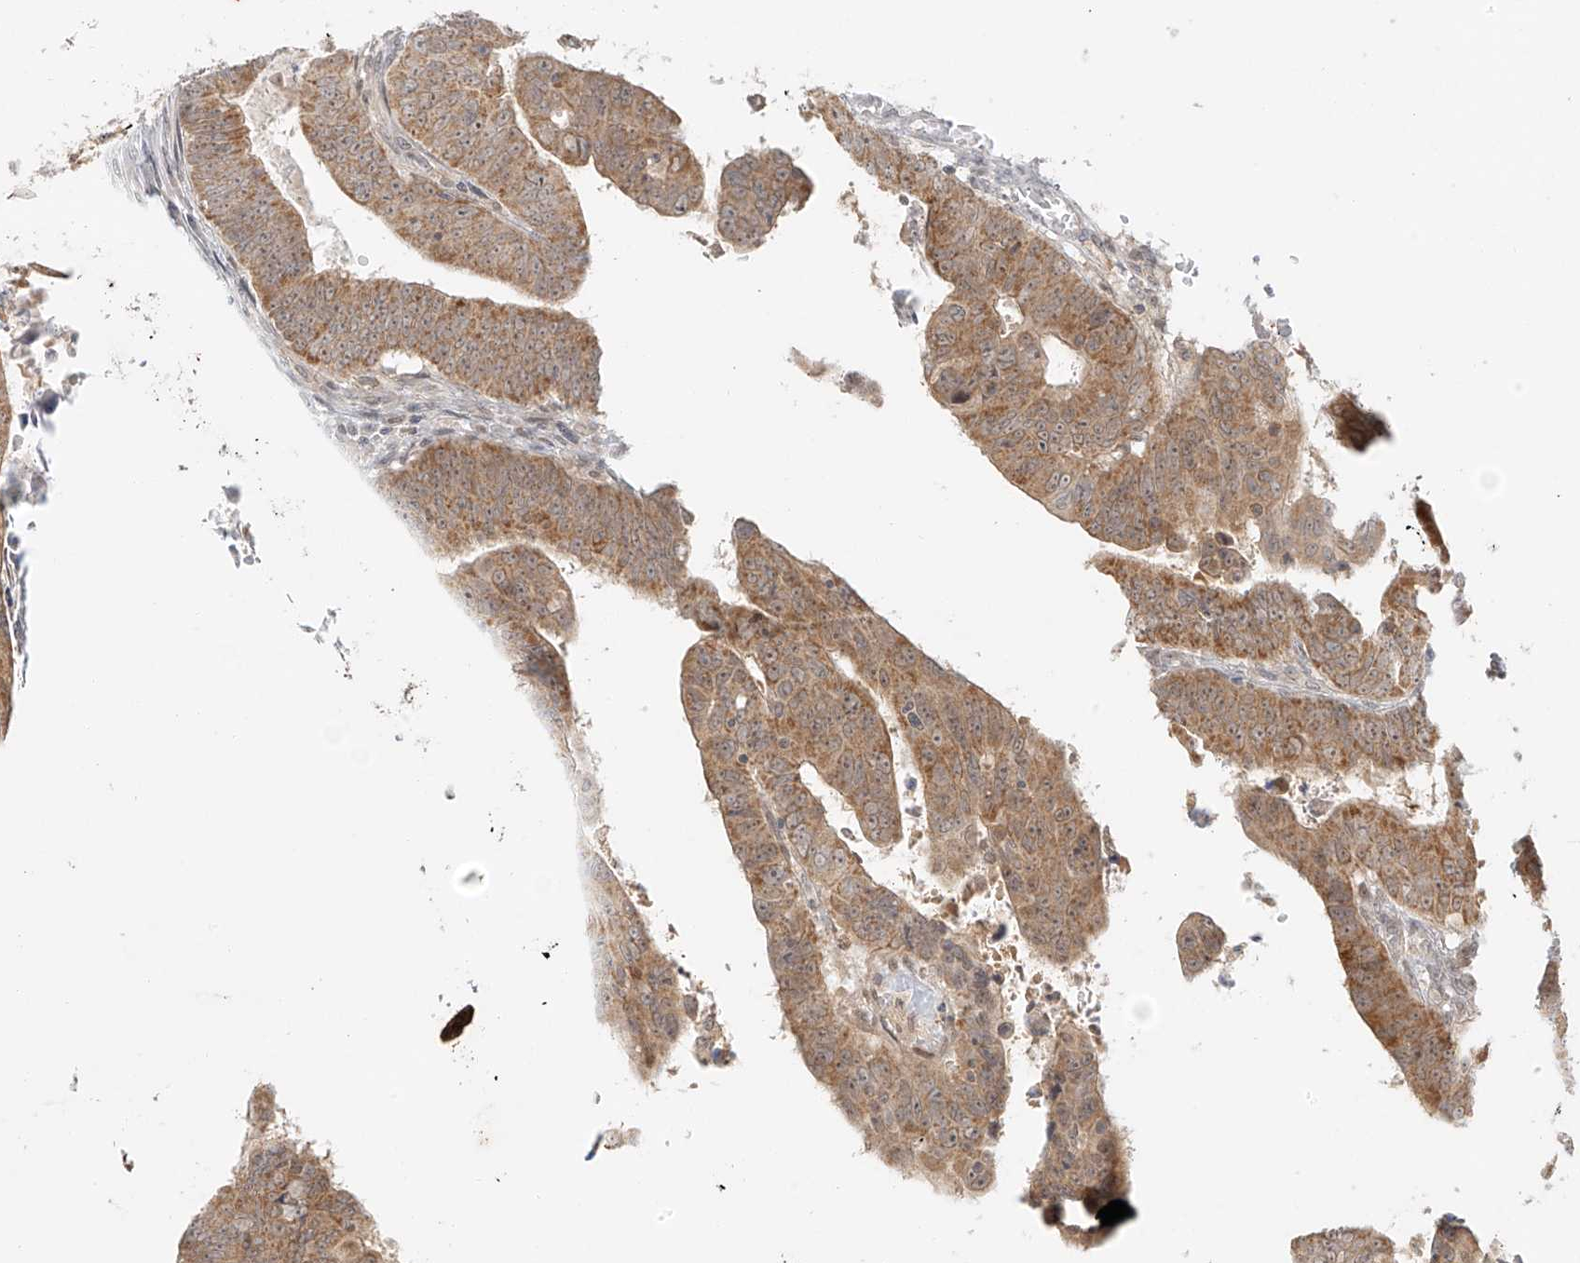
{"staining": {"intensity": "moderate", "quantity": ">75%", "location": "cytoplasmic/membranous"}, "tissue": "colorectal cancer", "cell_type": "Tumor cells", "image_type": "cancer", "snomed": [{"axis": "morphology", "description": "Normal tissue, NOS"}, {"axis": "morphology", "description": "Adenocarcinoma, NOS"}, {"axis": "topography", "description": "Rectum"}], "caption": "Approximately >75% of tumor cells in human colorectal adenocarcinoma reveal moderate cytoplasmic/membranous protein staining as visualized by brown immunohistochemical staining.", "gene": "MIPEP", "patient": {"sex": "female", "age": 65}}